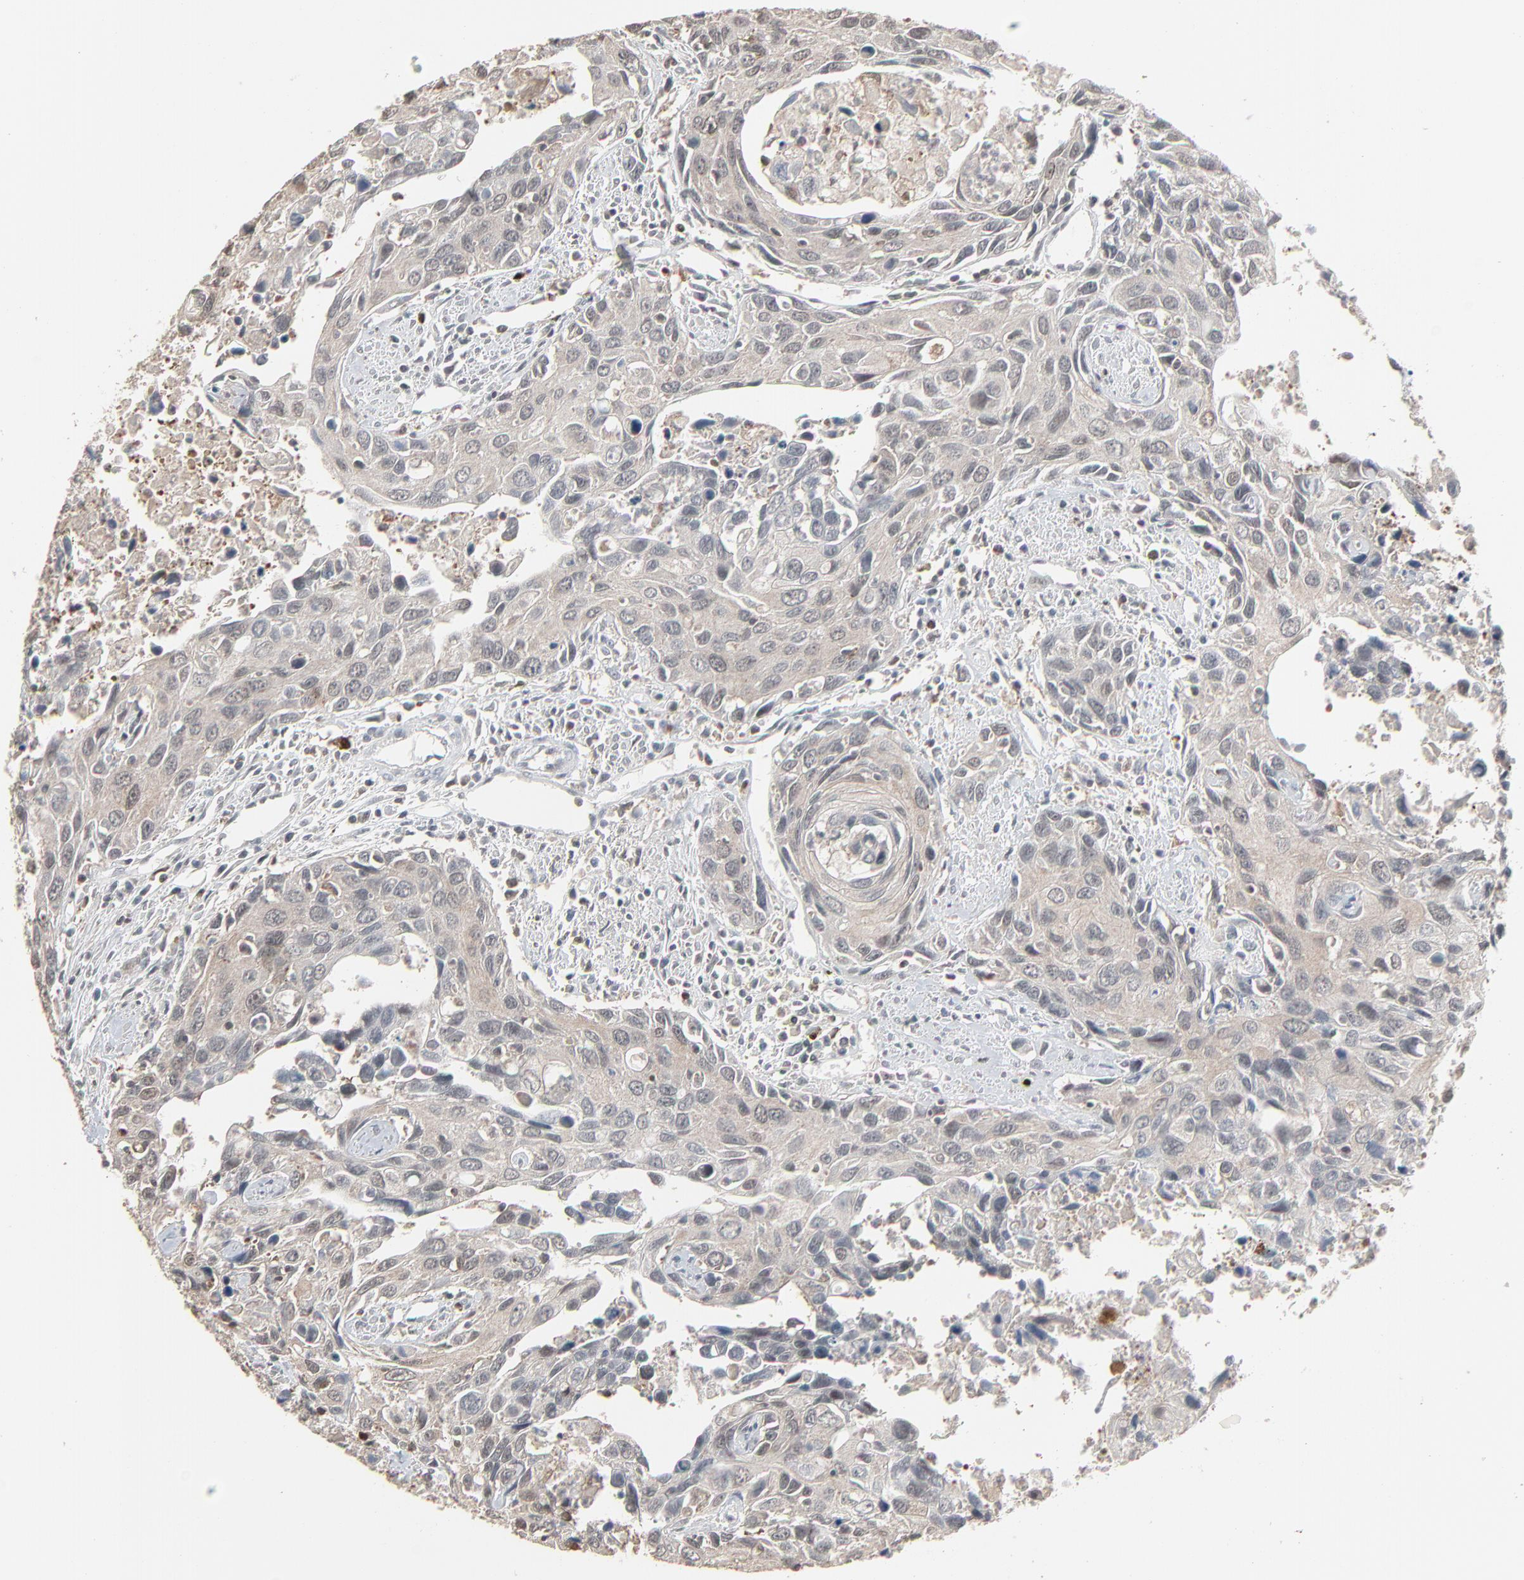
{"staining": {"intensity": "weak", "quantity": ">75%", "location": "cytoplasmic/membranous"}, "tissue": "urothelial cancer", "cell_type": "Tumor cells", "image_type": "cancer", "snomed": [{"axis": "morphology", "description": "Urothelial carcinoma, High grade"}, {"axis": "topography", "description": "Urinary bladder"}], "caption": "Human urothelial carcinoma (high-grade) stained for a protein (brown) displays weak cytoplasmic/membranous positive expression in approximately >75% of tumor cells.", "gene": "DOCK8", "patient": {"sex": "male", "age": 71}}